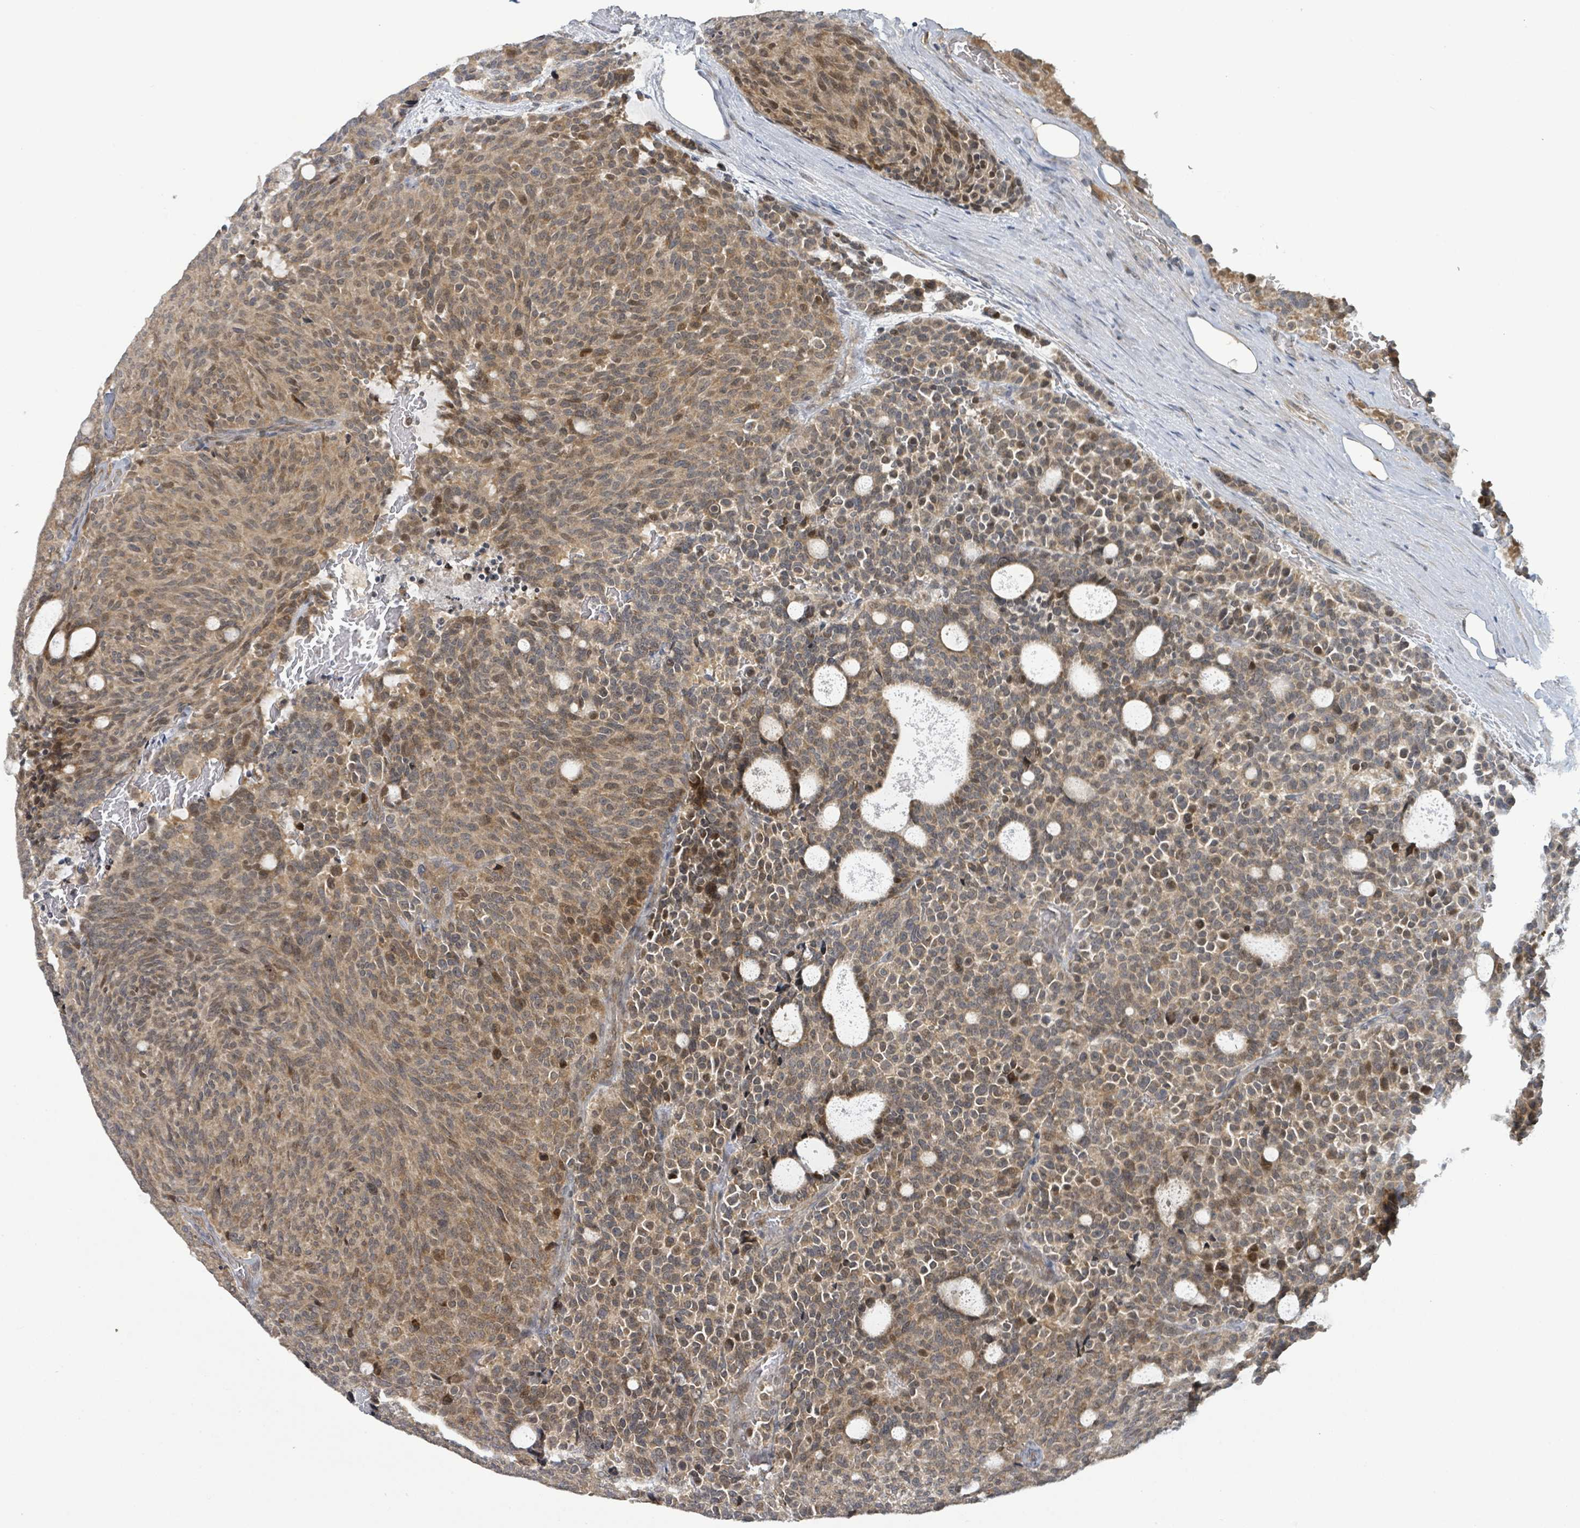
{"staining": {"intensity": "moderate", "quantity": ">75%", "location": "cytoplasmic/membranous,nuclear"}, "tissue": "carcinoid", "cell_type": "Tumor cells", "image_type": "cancer", "snomed": [{"axis": "morphology", "description": "Carcinoid, malignant, NOS"}, {"axis": "topography", "description": "Pancreas"}], "caption": "Carcinoid stained for a protein demonstrates moderate cytoplasmic/membranous and nuclear positivity in tumor cells.", "gene": "ITGA11", "patient": {"sex": "female", "age": 54}}